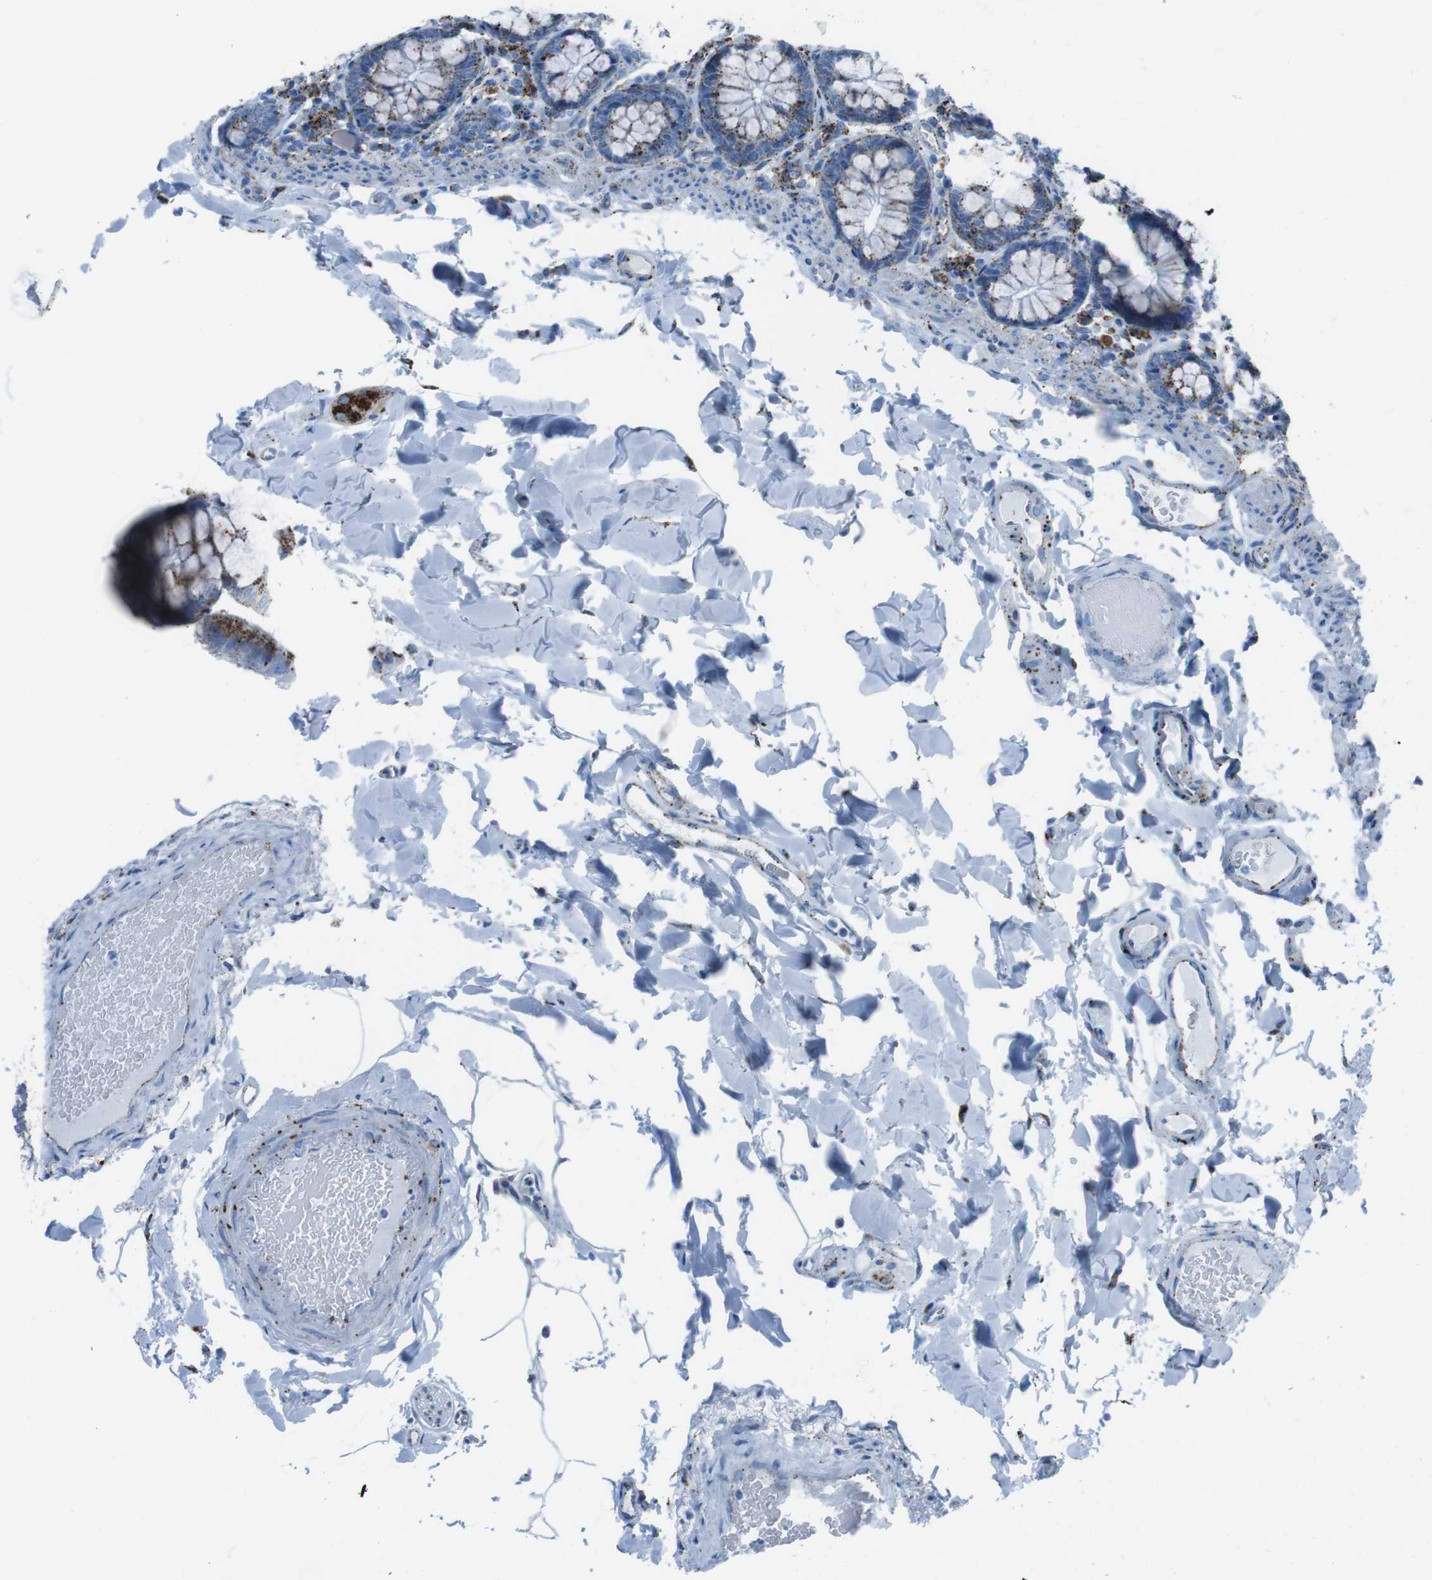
{"staining": {"intensity": "weak", "quantity": "25%-75%", "location": "cytoplasmic/membranous"}, "tissue": "colon", "cell_type": "Endothelial cells", "image_type": "normal", "snomed": [{"axis": "morphology", "description": "Normal tissue, NOS"}, {"axis": "topography", "description": "Colon"}], "caption": "The histopathology image shows immunohistochemical staining of benign colon. There is weak cytoplasmic/membranous staining is present in approximately 25%-75% of endothelial cells. The protein of interest is stained brown, and the nuclei are stained in blue (DAB IHC with brightfield microscopy, high magnification).", "gene": "SCARB2", "patient": {"sex": "female", "age": 61}}